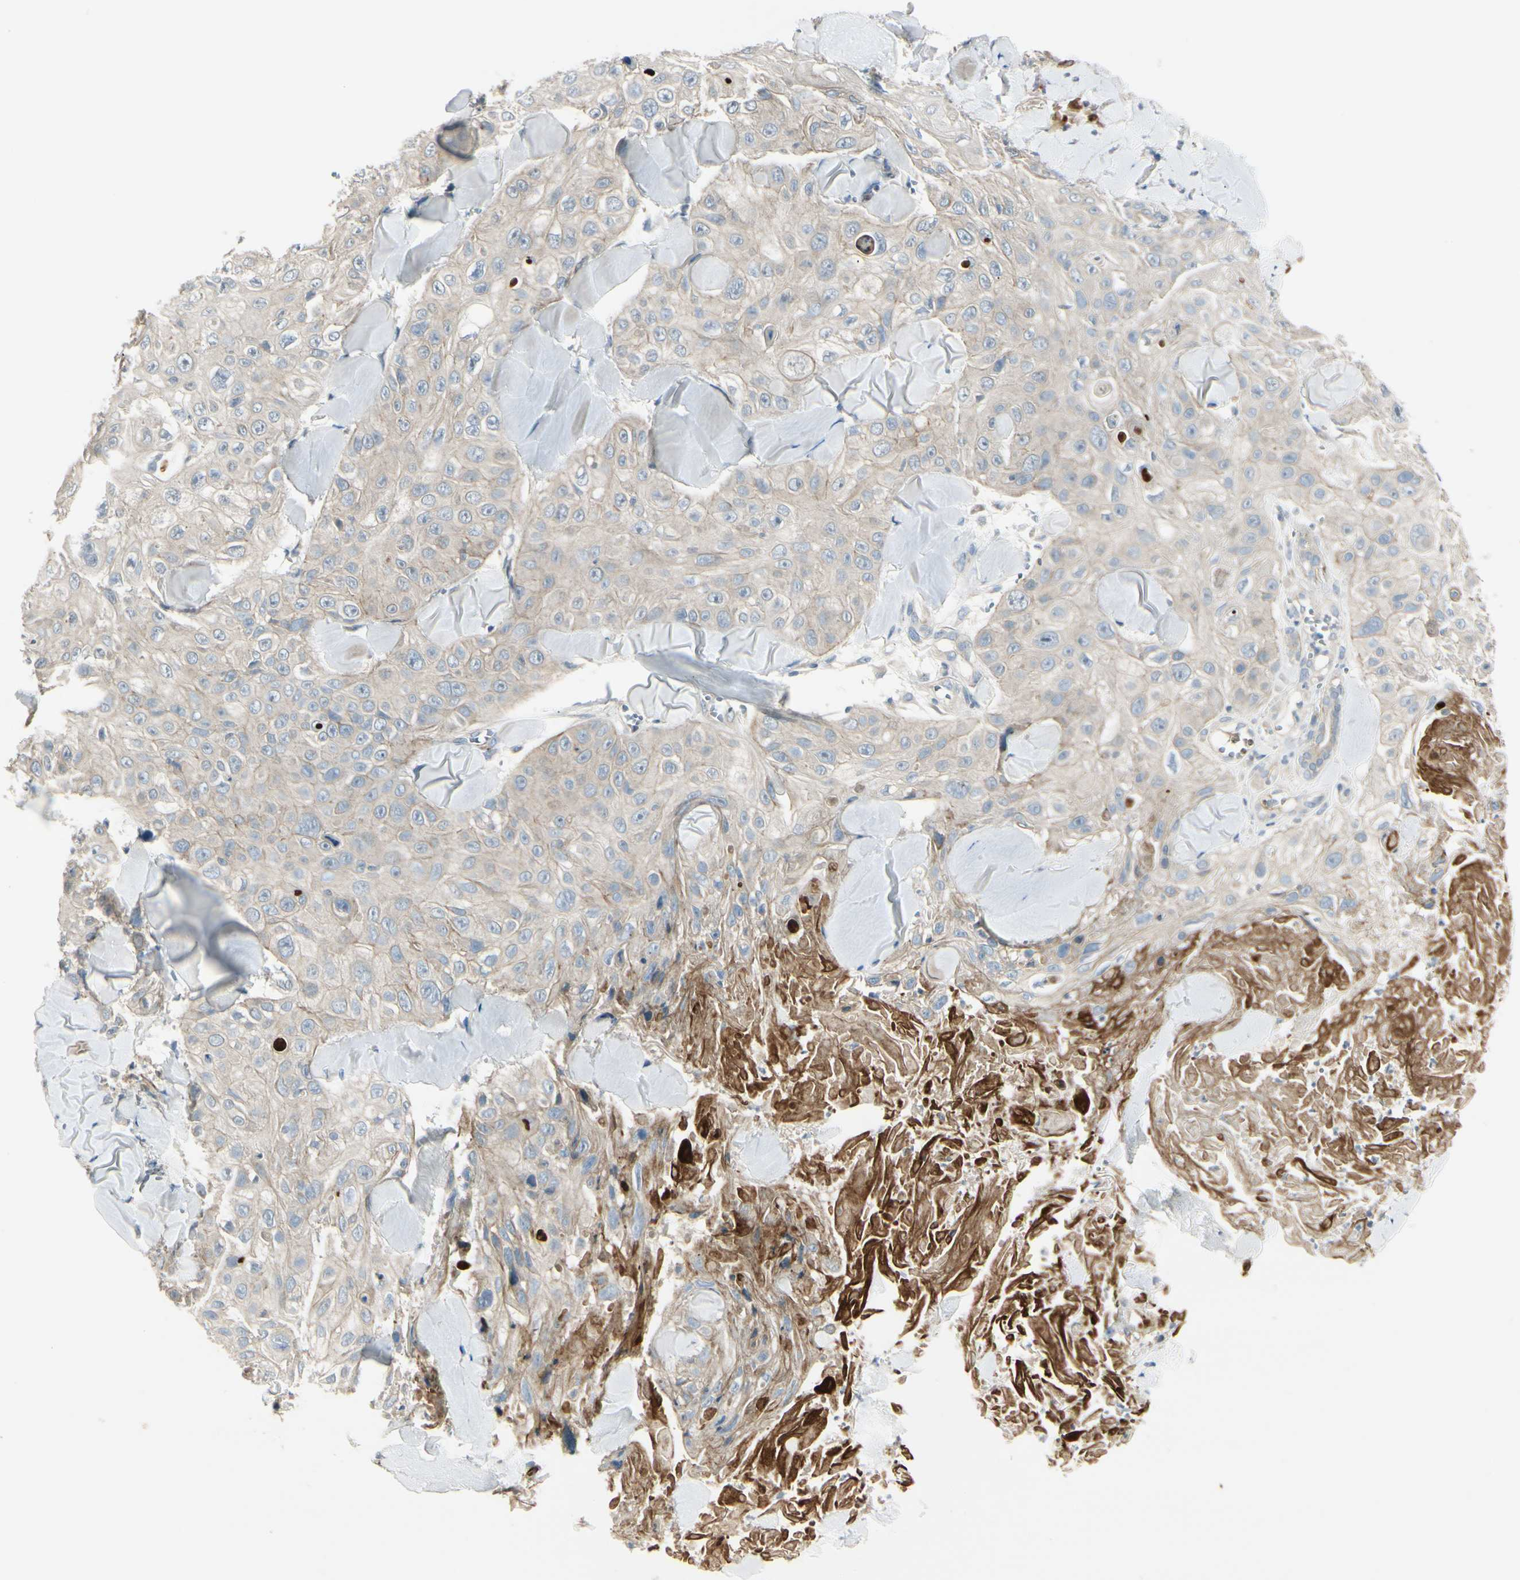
{"staining": {"intensity": "weak", "quantity": ">75%", "location": "cytoplasmic/membranous"}, "tissue": "skin cancer", "cell_type": "Tumor cells", "image_type": "cancer", "snomed": [{"axis": "morphology", "description": "Squamous cell carcinoma, NOS"}, {"axis": "topography", "description": "Skin"}], "caption": "Human skin cancer (squamous cell carcinoma) stained with a brown dye demonstrates weak cytoplasmic/membranous positive expression in approximately >75% of tumor cells.", "gene": "PPP3CB", "patient": {"sex": "male", "age": 86}}